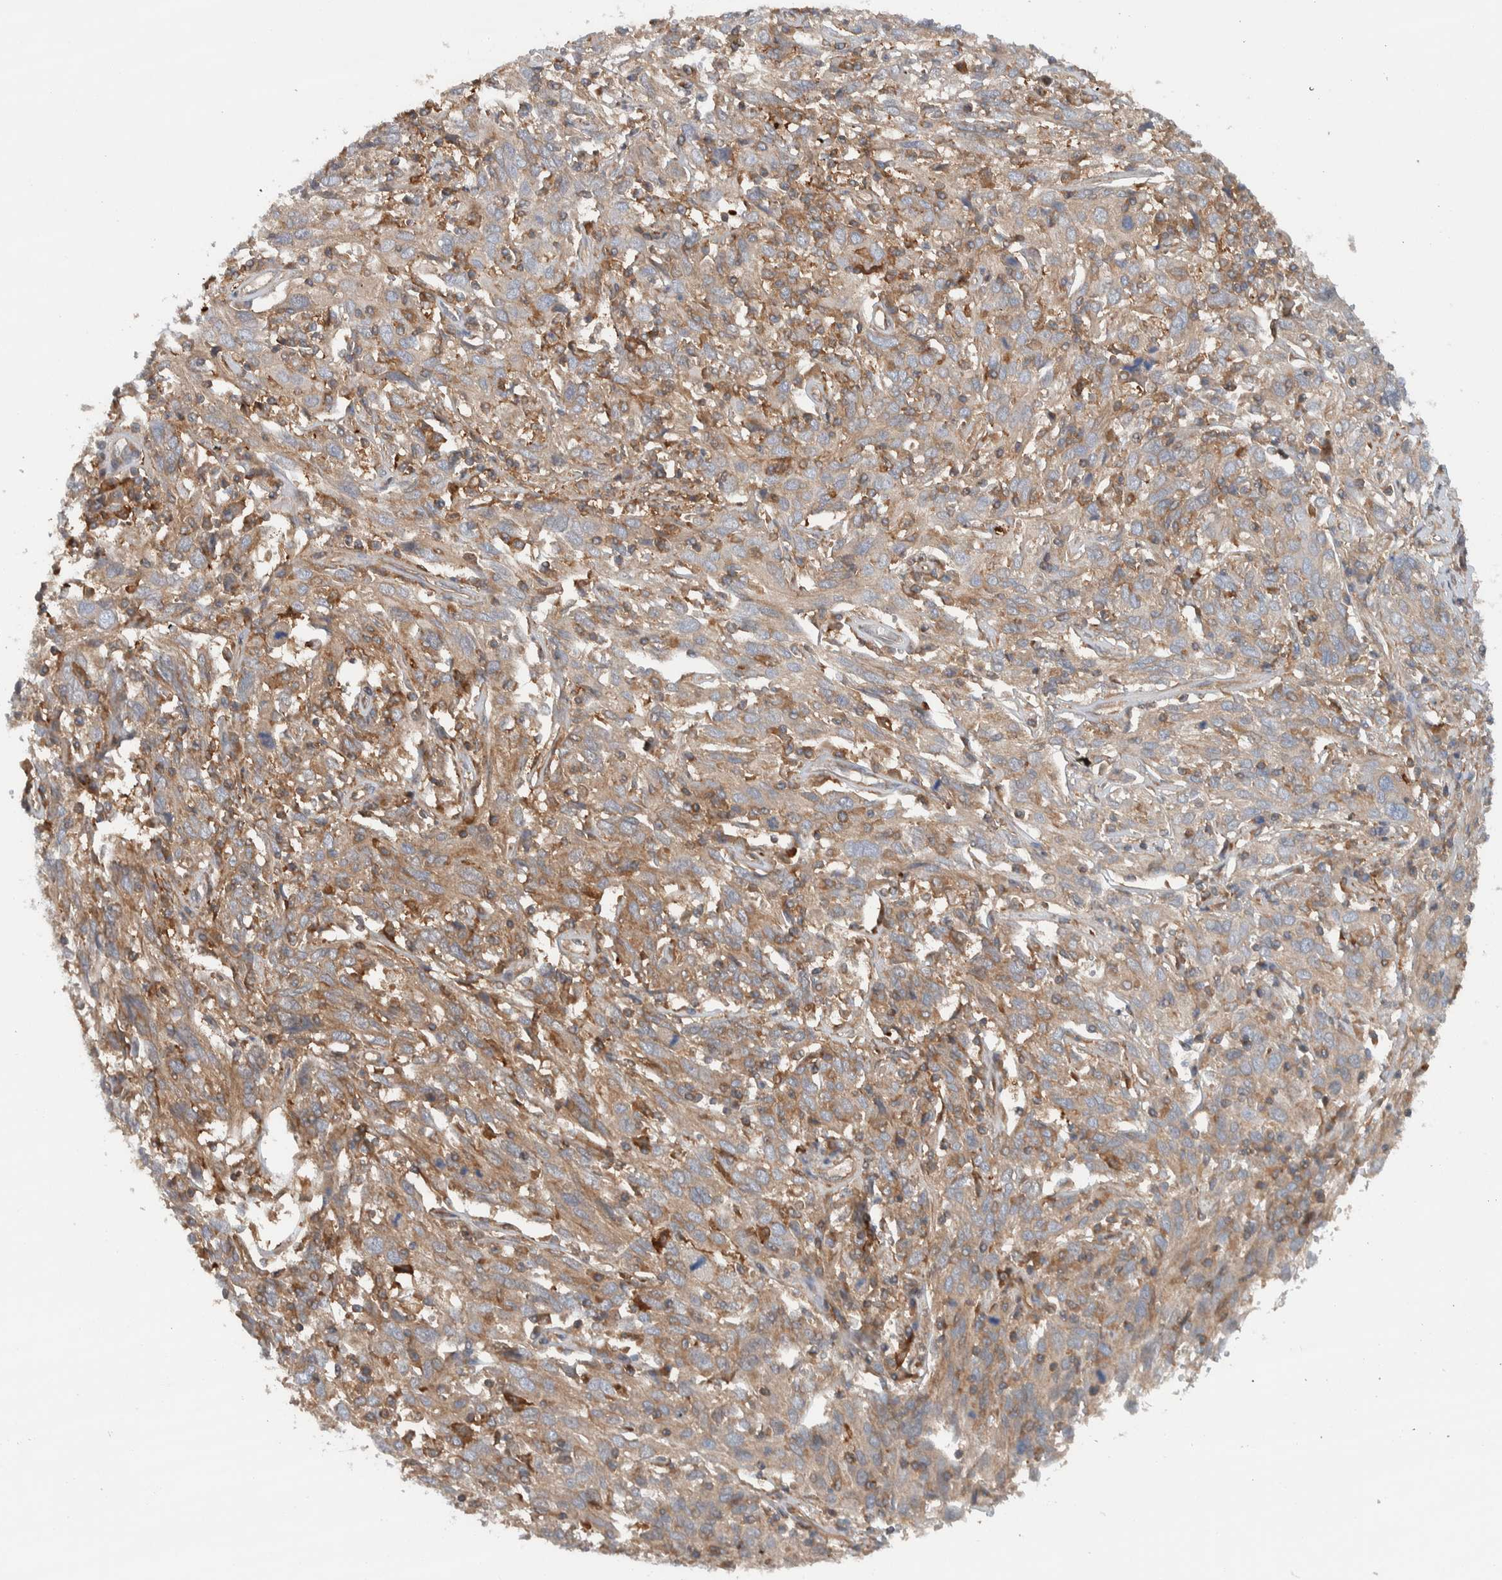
{"staining": {"intensity": "weak", "quantity": ">75%", "location": "cytoplasmic/membranous"}, "tissue": "cervical cancer", "cell_type": "Tumor cells", "image_type": "cancer", "snomed": [{"axis": "morphology", "description": "Squamous cell carcinoma, NOS"}, {"axis": "topography", "description": "Cervix"}], "caption": "The micrograph shows staining of cervical cancer (squamous cell carcinoma), revealing weak cytoplasmic/membranous protein expression (brown color) within tumor cells. (IHC, brightfield microscopy, high magnification).", "gene": "MPRIP", "patient": {"sex": "female", "age": 46}}